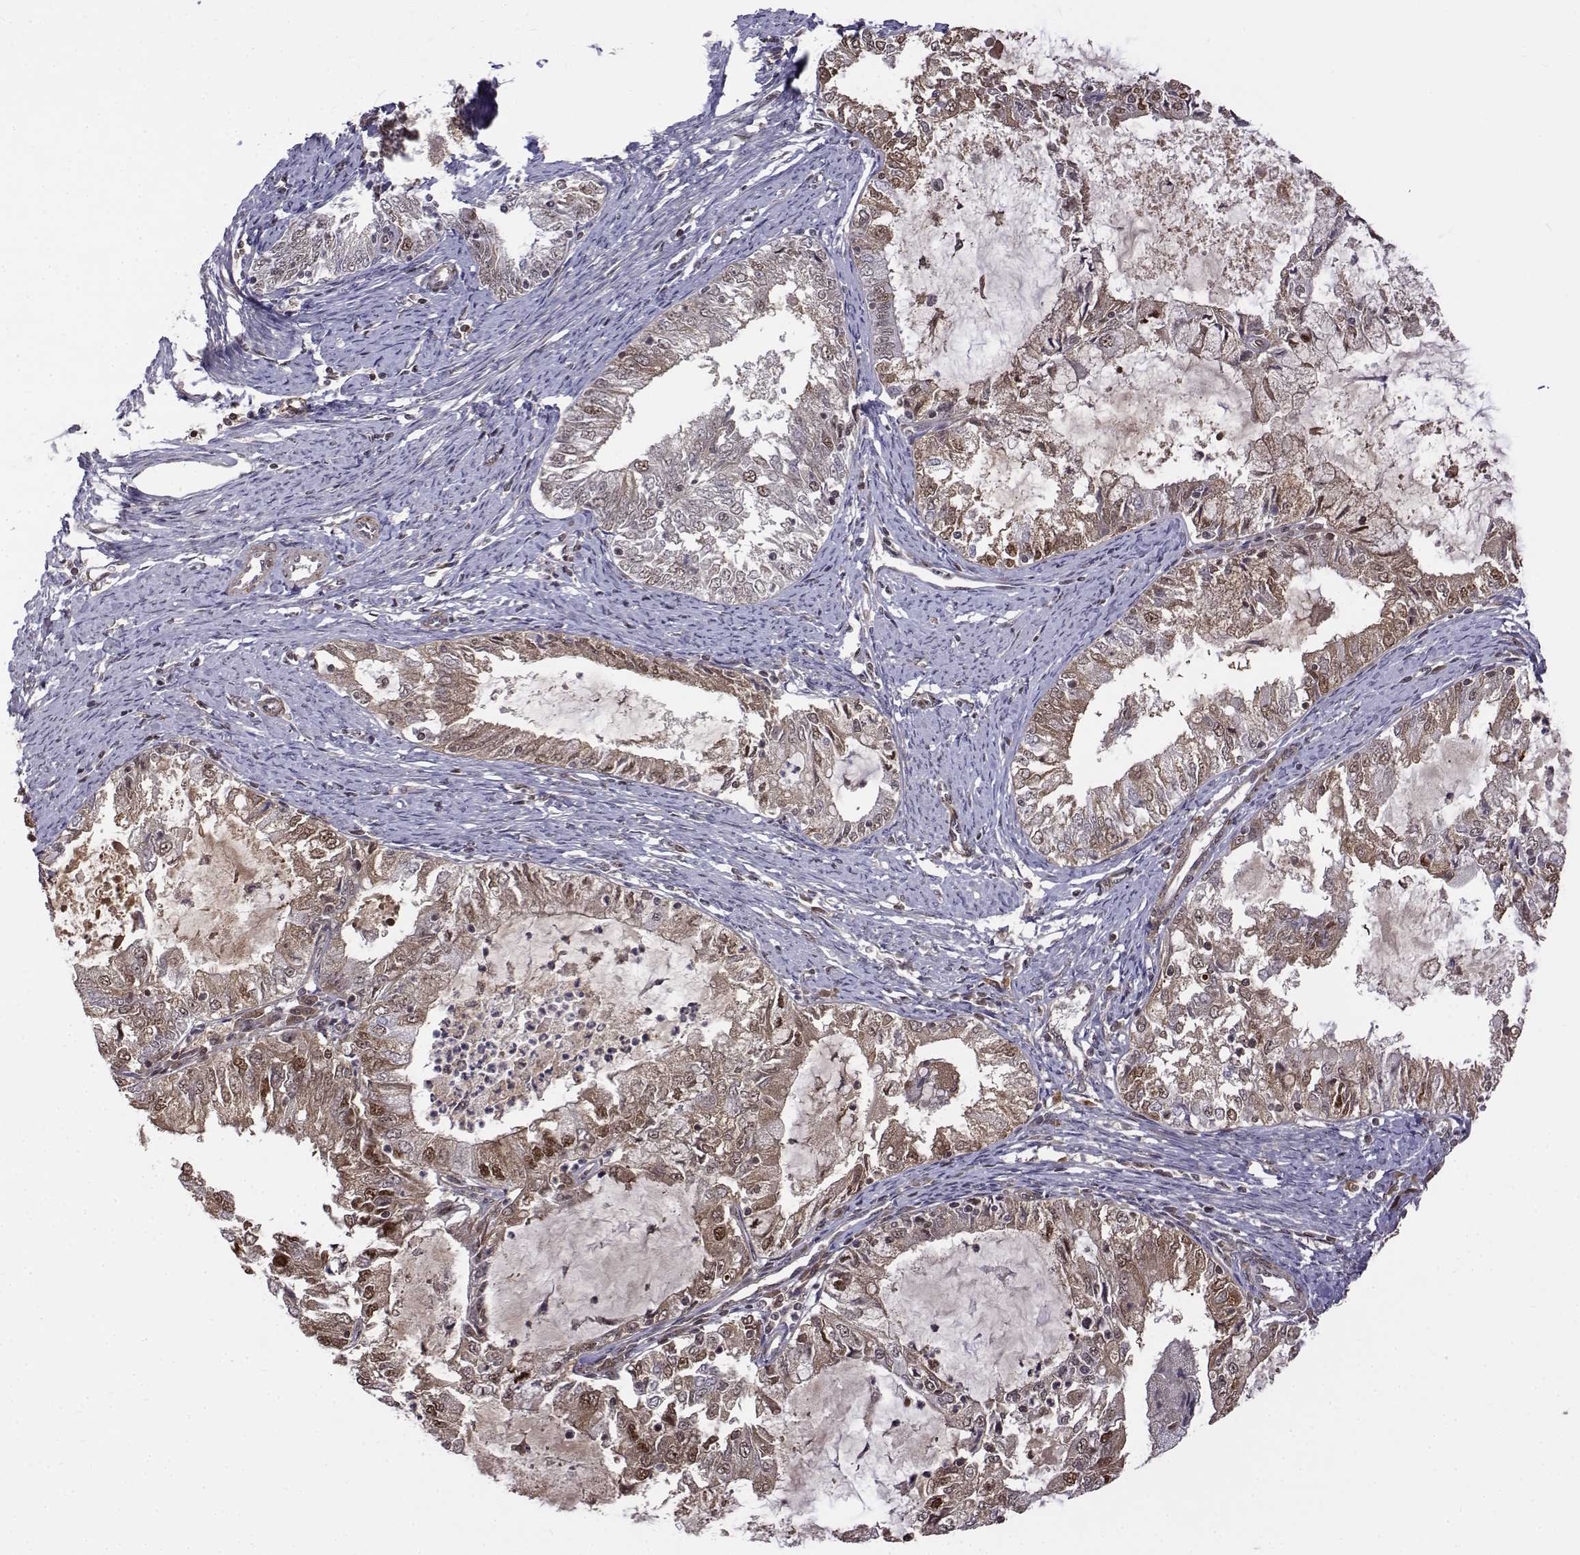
{"staining": {"intensity": "weak", "quantity": ">75%", "location": "cytoplasmic/membranous,nuclear"}, "tissue": "endometrial cancer", "cell_type": "Tumor cells", "image_type": "cancer", "snomed": [{"axis": "morphology", "description": "Adenocarcinoma, NOS"}, {"axis": "topography", "description": "Endometrium"}], "caption": "There is low levels of weak cytoplasmic/membranous and nuclear staining in tumor cells of adenocarcinoma (endometrial), as demonstrated by immunohistochemical staining (brown color).", "gene": "ITGA7", "patient": {"sex": "female", "age": 57}}